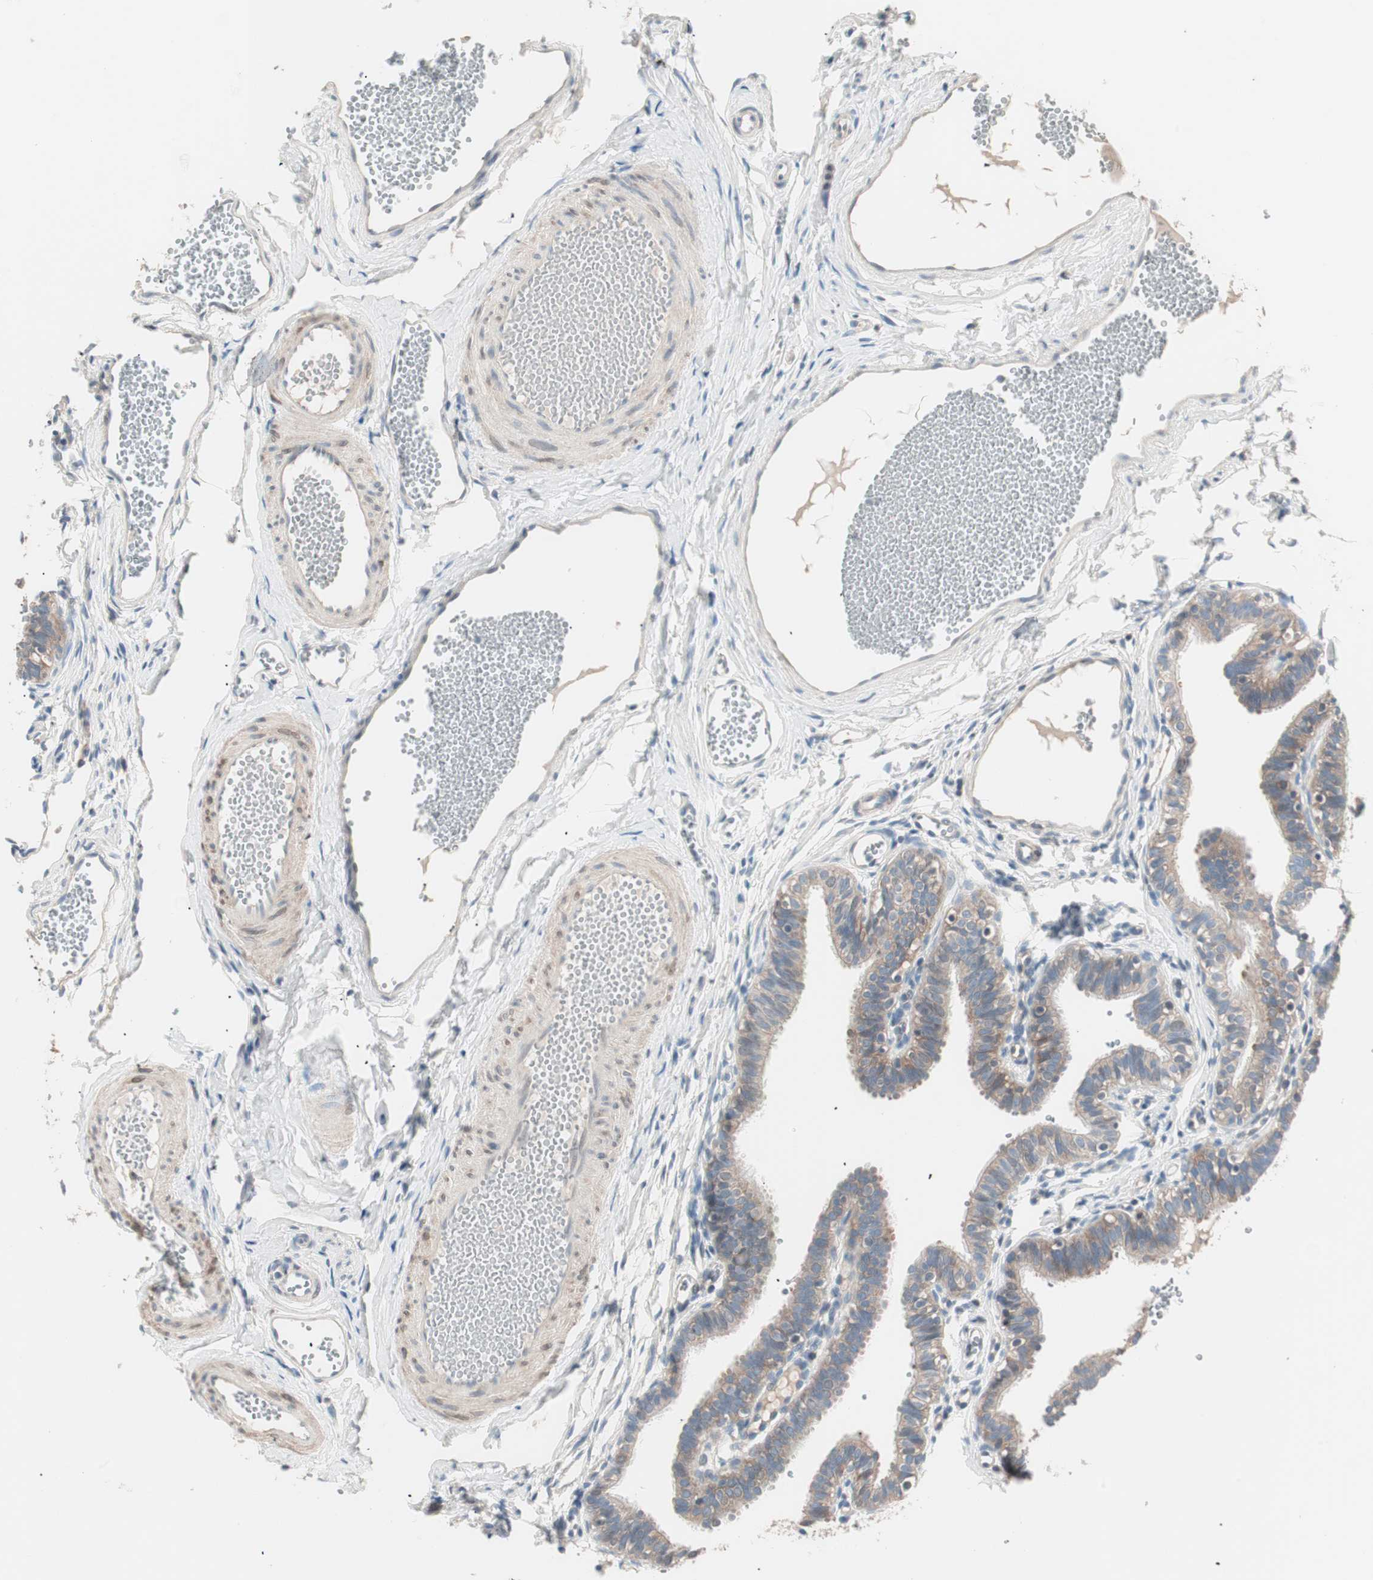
{"staining": {"intensity": "moderate", "quantity": ">75%", "location": "cytoplasmic/membranous"}, "tissue": "fallopian tube", "cell_type": "Glandular cells", "image_type": "normal", "snomed": [{"axis": "morphology", "description": "Normal tissue, NOS"}, {"axis": "topography", "description": "Fallopian tube"}, {"axis": "topography", "description": "Placenta"}], "caption": "Immunohistochemical staining of benign fallopian tube displays moderate cytoplasmic/membranous protein expression in about >75% of glandular cells. (Brightfield microscopy of DAB IHC at high magnification).", "gene": "RAD54B", "patient": {"sex": "female", "age": 34}}